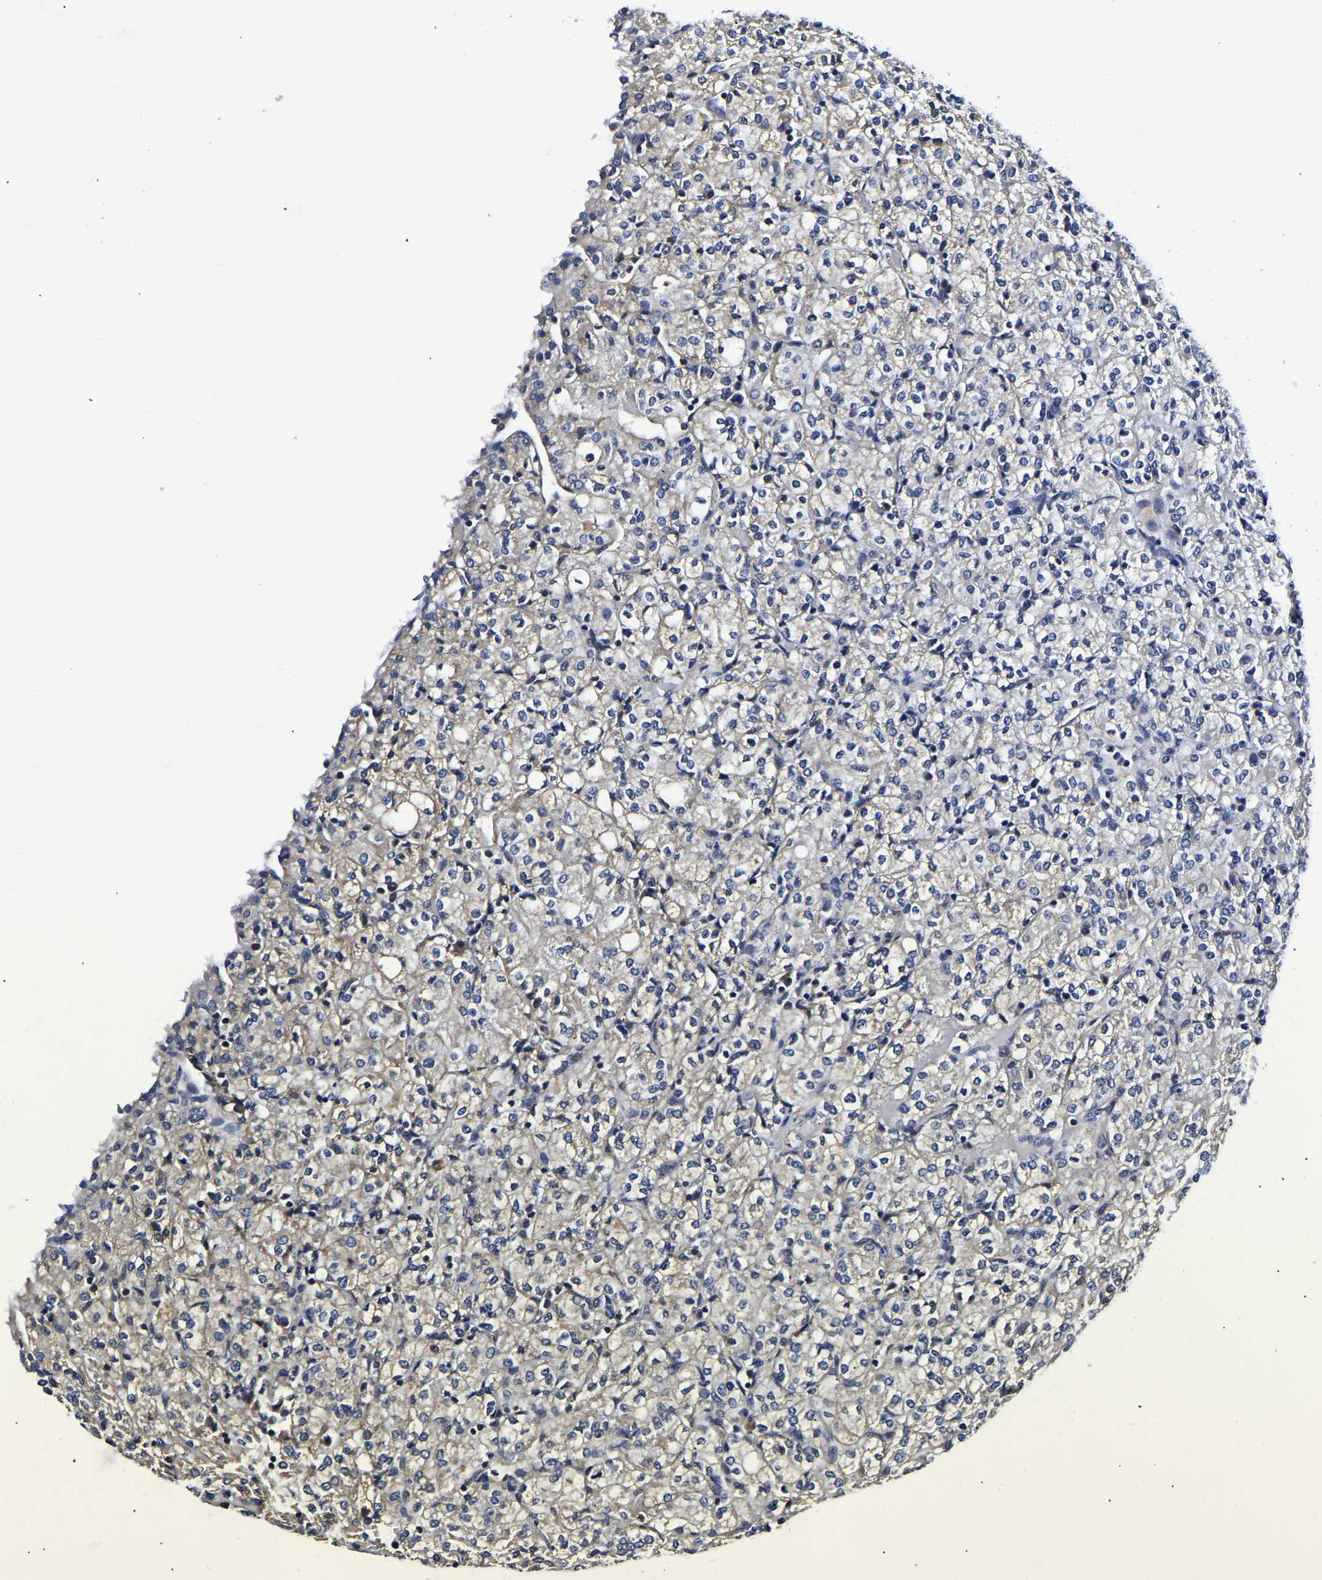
{"staining": {"intensity": "weak", "quantity": "<25%", "location": "cytoplasmic/membranous"}, "tissue": "renal cancer", "cell_type": "Tumor cells", "image_type": "cancer", "snomed": [{"axis": "morphology", "description": "Adenocarcinoma, NOS"}, {"axis": "topography", "description": "Kidney"}], "caption": "Adenocarcinoma (renal) was stained to show a protein in brown. There is no significant expression in tumor cells.", "gene": "KCTD17", "patient": {"sex": "male", "age": 77}}